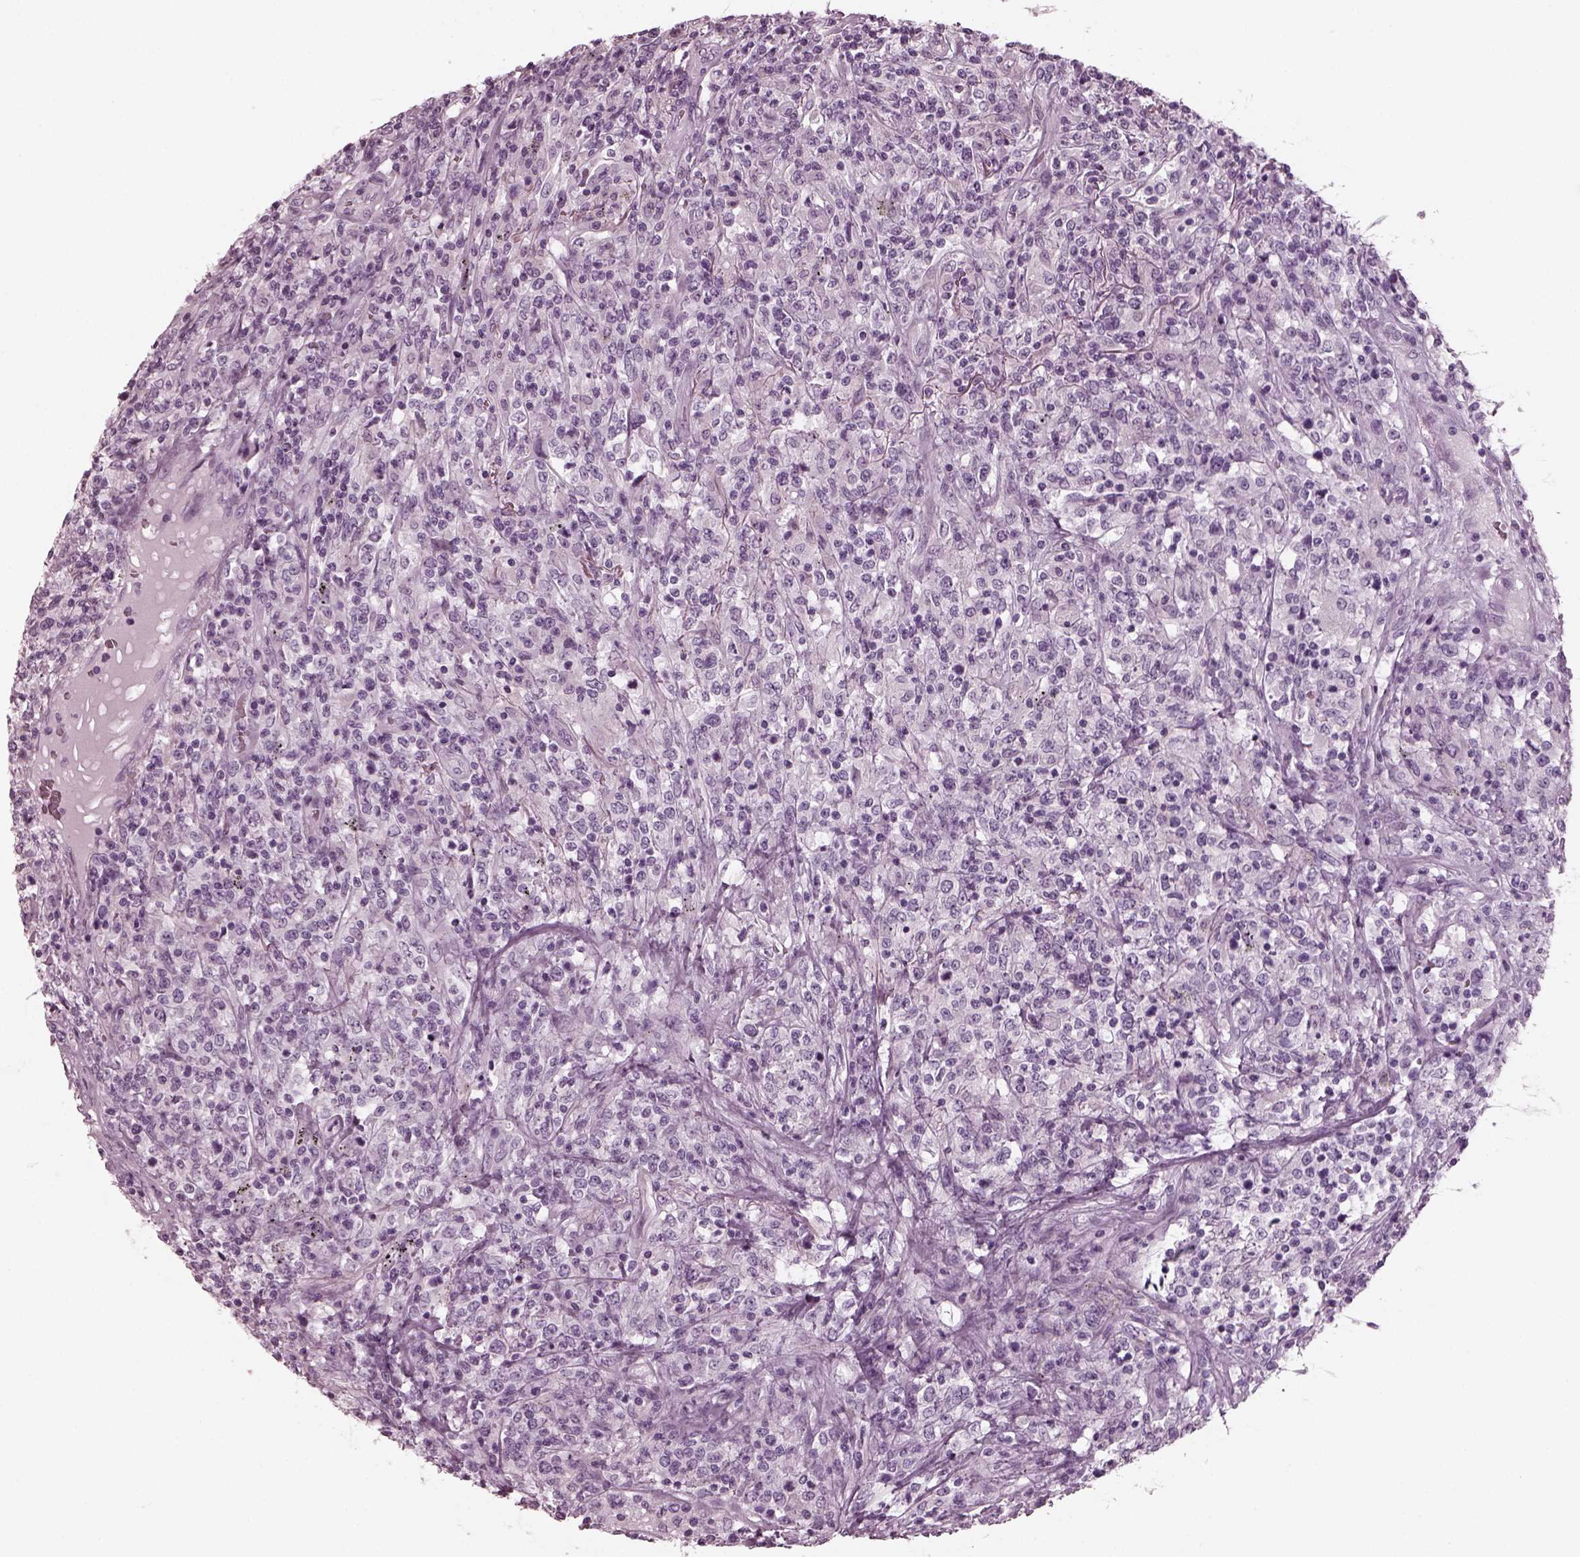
{"staining": {"intensity": "negative", "quantity": "none", "location": "none"}, "tissue": "lymphoma", "cell_type": "Tumor cells", "image_type": "cancer", "snomed": [{"axis": "morphology", "description": "Malignant lymphoma, non-Hodgkin's type, High grade"}, {"axis": "topography", "description": "Lung"}], "caption": "Immunohistochemical staining of human malignant lymphoma, non-Hodgkin's type (high-grade) exhibits no significant expression in tumor cells.", "gene": "RCVRN", "patient": {"sex": "male", "age": 79}}